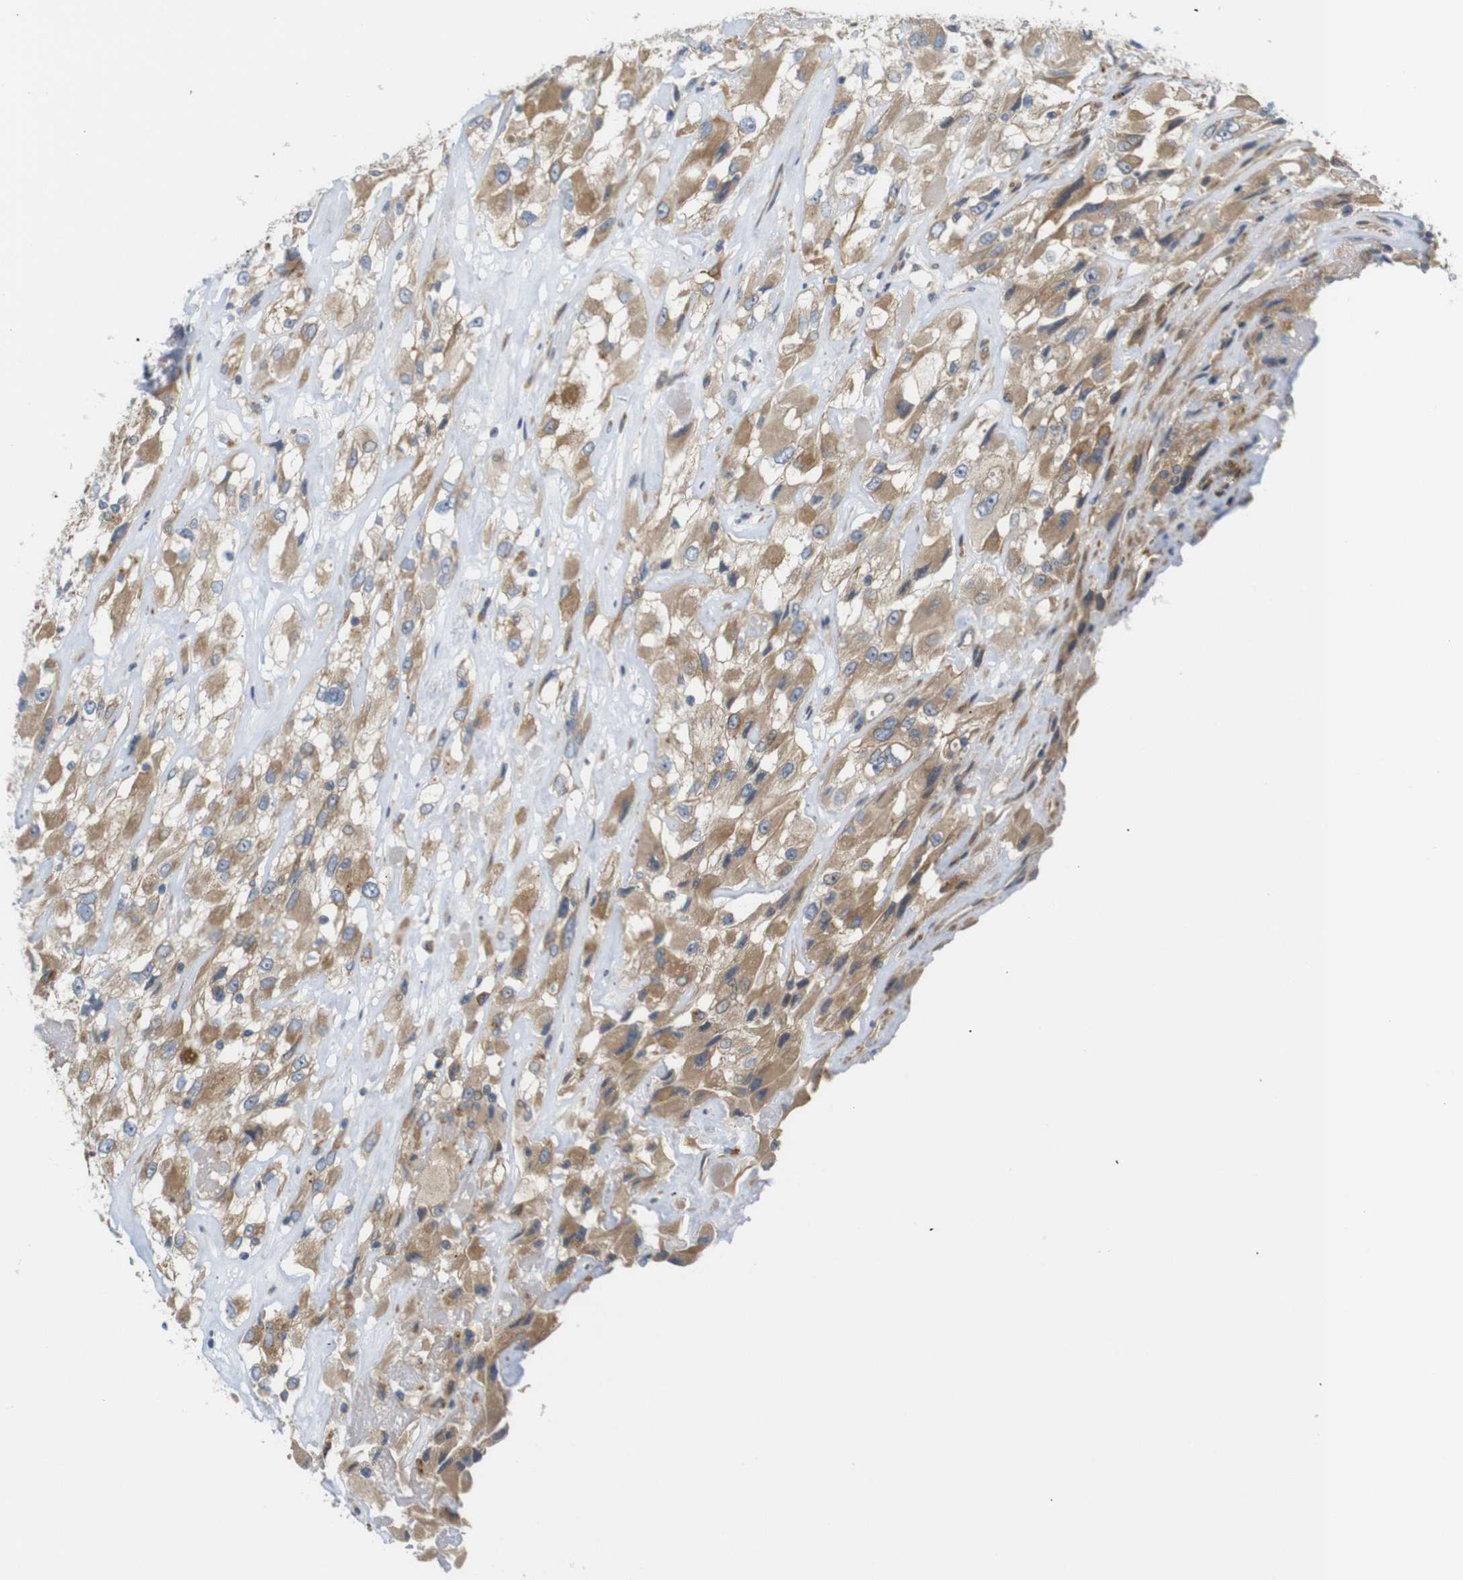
{"staining": {"intensity": "moderate", "quantity": ">75%", "location": "cytoplasmic/membranous"}, "tissue": "renal cancer", "cell_type": "Tumor cells", "image_type": "cancer", "snomed": [{"axis": "morphology", "description": "Adenocarcinoma, NOS"}, {"axis": "topography", "description": "Kidney"}], "caption": "Protein expression analysis of human renal cancer reveals moderate cytoplasmic/membranous positivity in approximately >75% of tumor cells.", "gene": "RPTOR", "patient": {"sex": "female", "age": 52}}